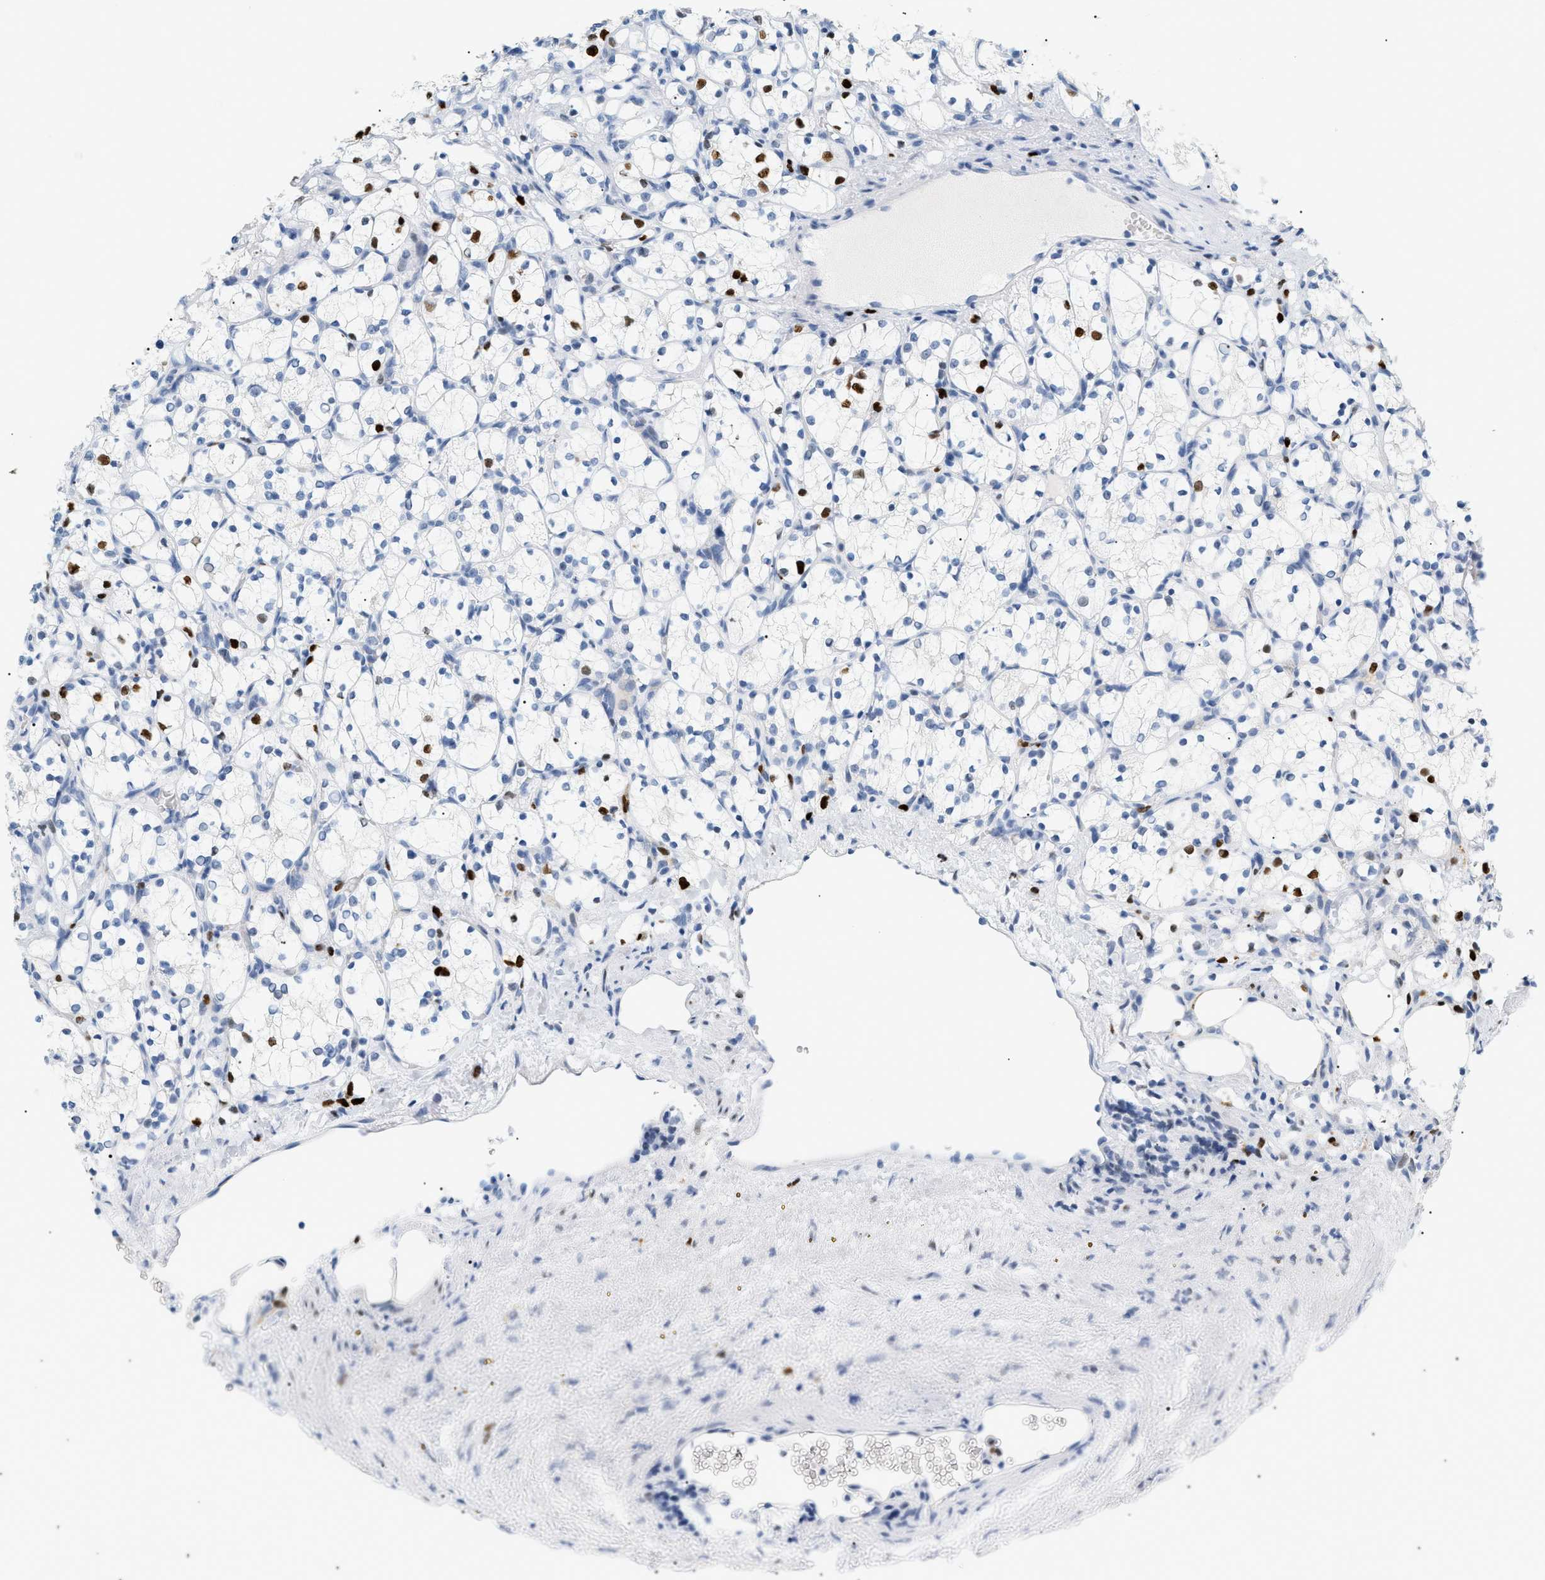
{"staining": {"intensity": "strong", "quantity": "<25%", "location": "nuclear"}, "tissue": "renal cancer", "cell_type": "Tumor cells", "image_type": "cancer", "snomed": [{"axis": "morphology", "description": "Adenocarcinoma, NOS"}, {"axis": "topography", "description": "Kidney"}], "caption": "Human renal cancer (adenocarcinoma) stained for a protein (brown) displays strong nuclear positive expression in approximately <25% of tumor cells.", "gene": "MCM7", "patient": {"sex": "female", "age": 69}}